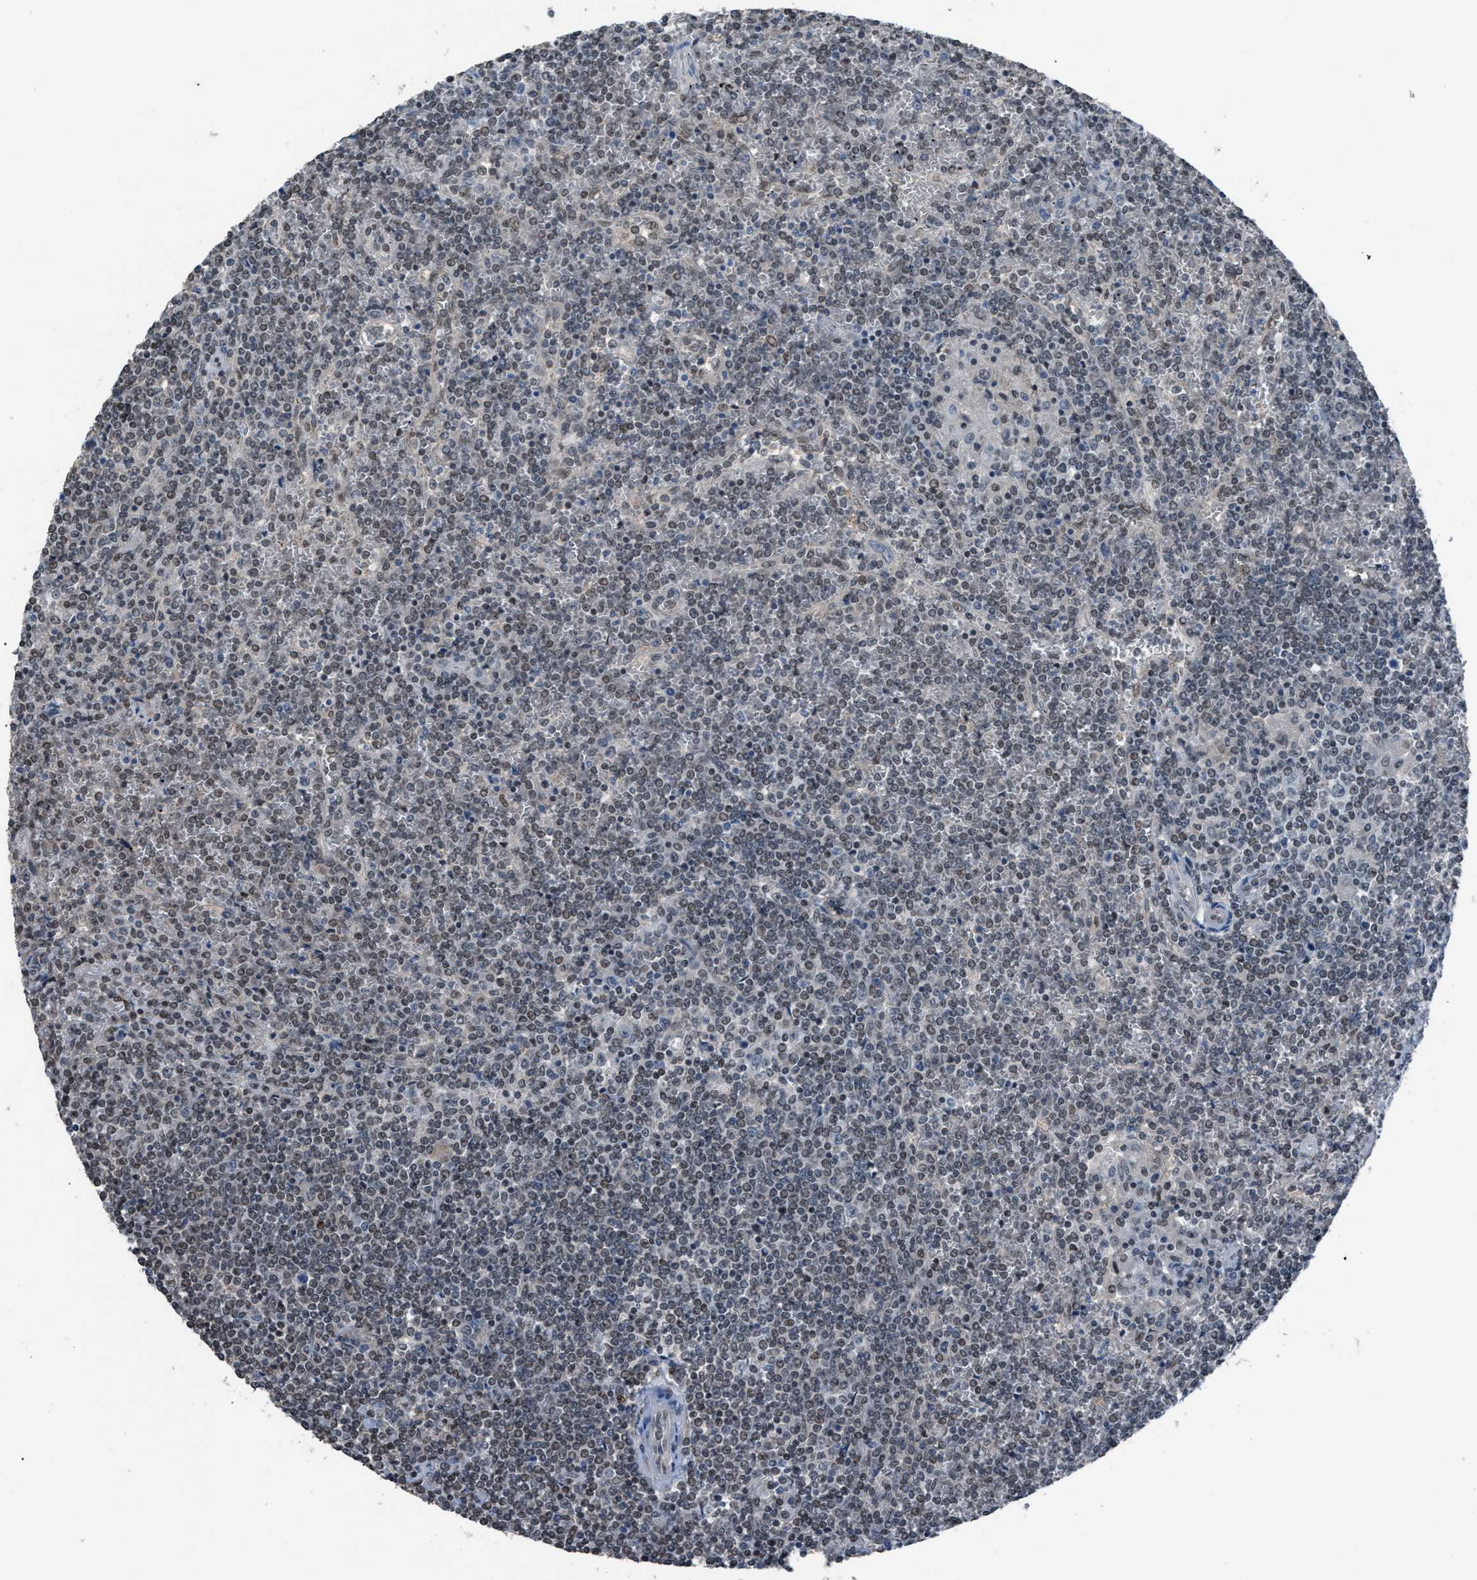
{"staining": {"intensity": "weak", "quantity": "25%-75%", "location": "nuclear"}, "tissue": "lymphoma", "cell_type": "Tumor cells", "image_type": "cancer", "snomed": [{"axis": "morphology", "description": "Malignant lymphoma, non-Hodgkin's type, Low grade"}, {"axis": "topography", "description": "Spleen"}], "caption": "A micrograph of human low-grade malignant lymphoma, non-Hodgkin's type stained for a protein displays weak nuclear brown staining in tumor cells. The protein is shown in brown color, while the nuclei are stained blue.", "gene": "ZNF276", "patient": {"sex": "female", "age": 19}}